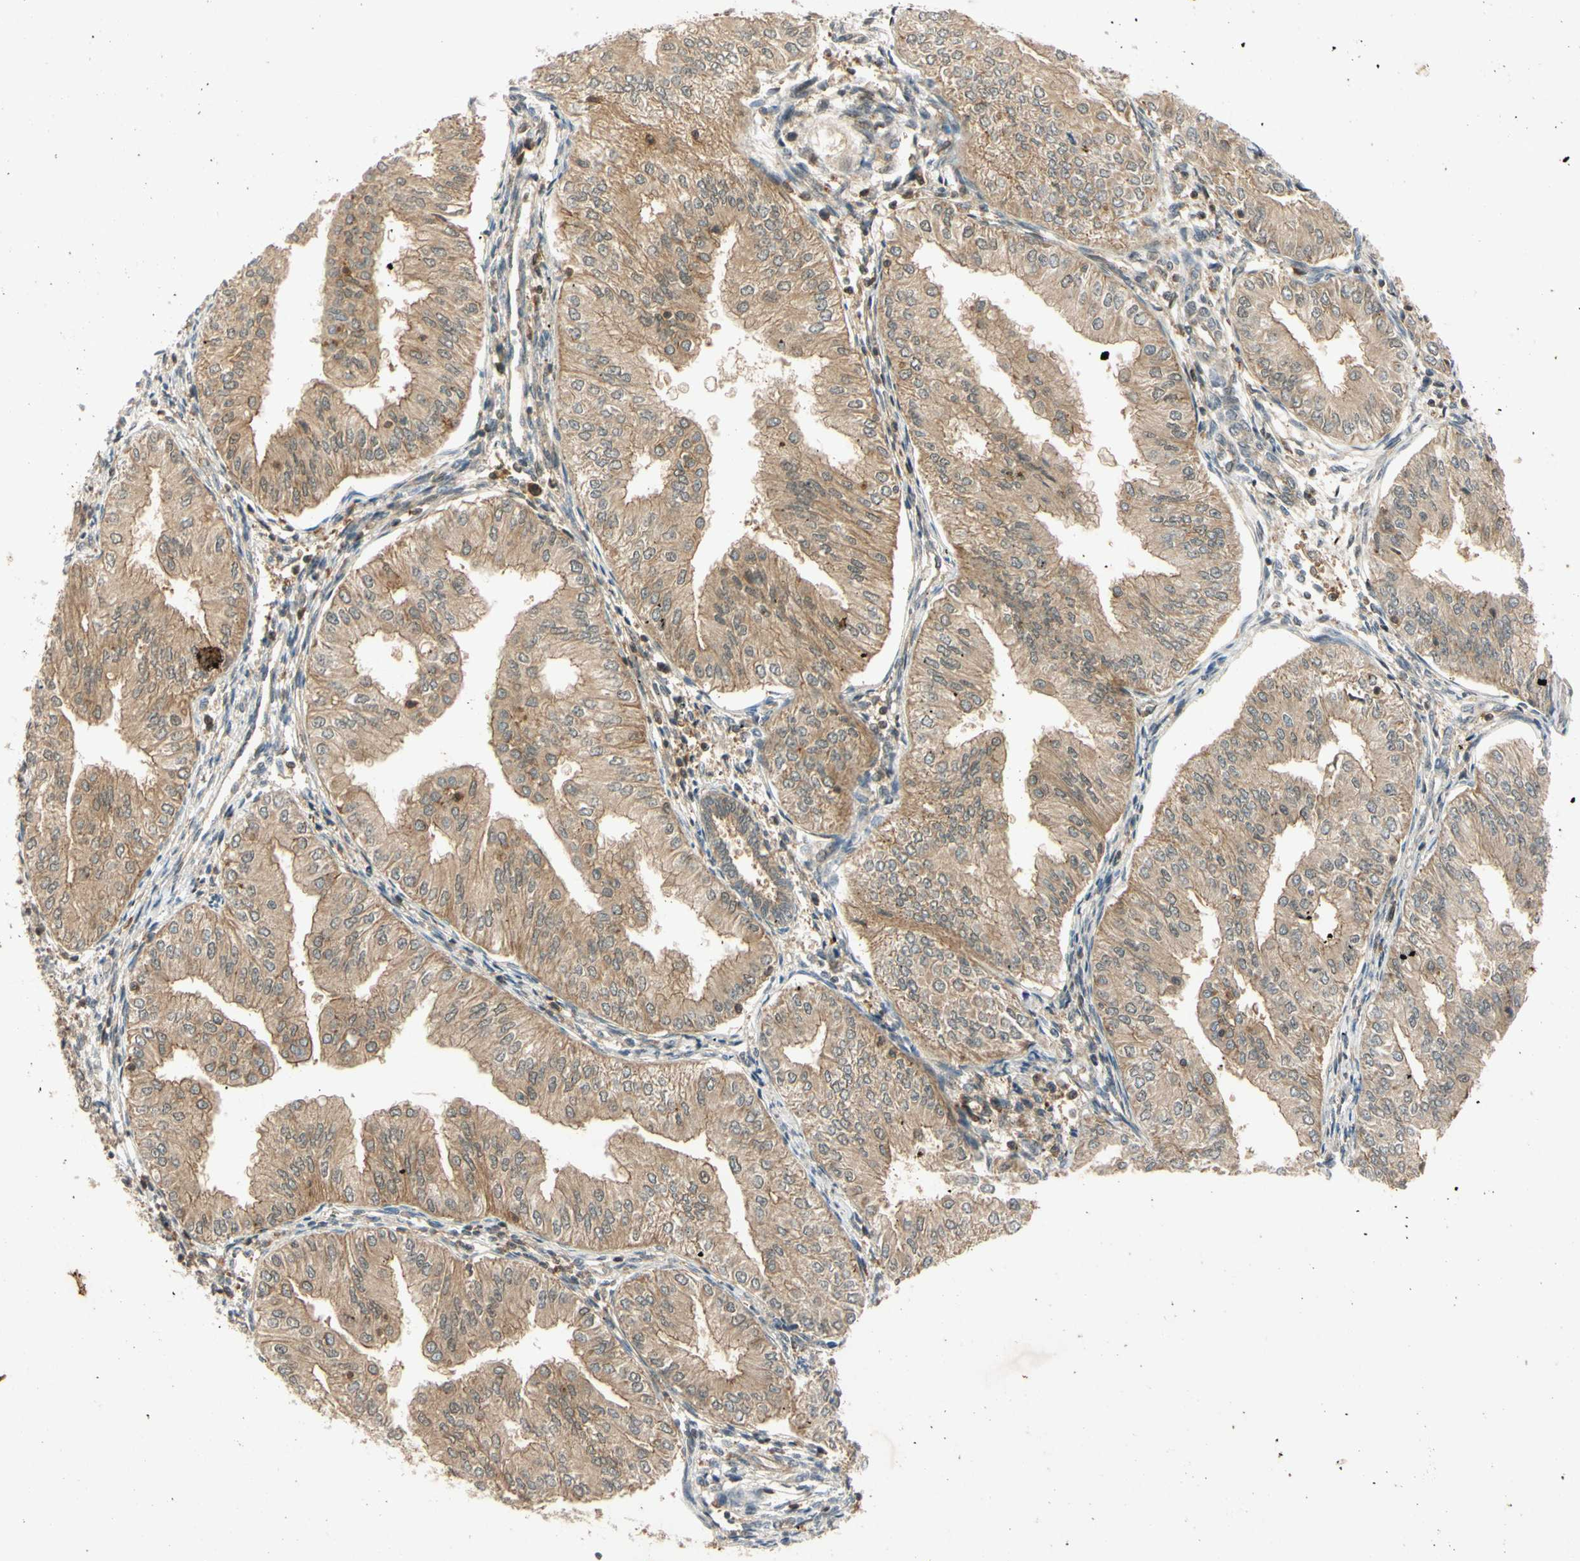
{"staining": {"intensity": "weak", "quantity": ">75%", "location": "cytoplasmic/membranous"}, "tissue": "endometrial cancer", "cell_type": "Tumor cells", "image_type": "cancer", "snomed": [{"axis": "morphology", "description": "Adenocarcinoma, NOS"}, {"axis": "topography", "description": "Endometrium"}], "caption": "The micrograph demonstrates immunohistochemical staining of endometrial adenocarcinoma. There is weak cytoplasmic/membranous staining is identified in about >75% of tumor cells. Using DAB (brown) and hematoxylin (blue) stains, captured at high magnification using brightfield microscopy.", "gene": "EPHA8", "patient": {"sex": "female", "age": 53}}